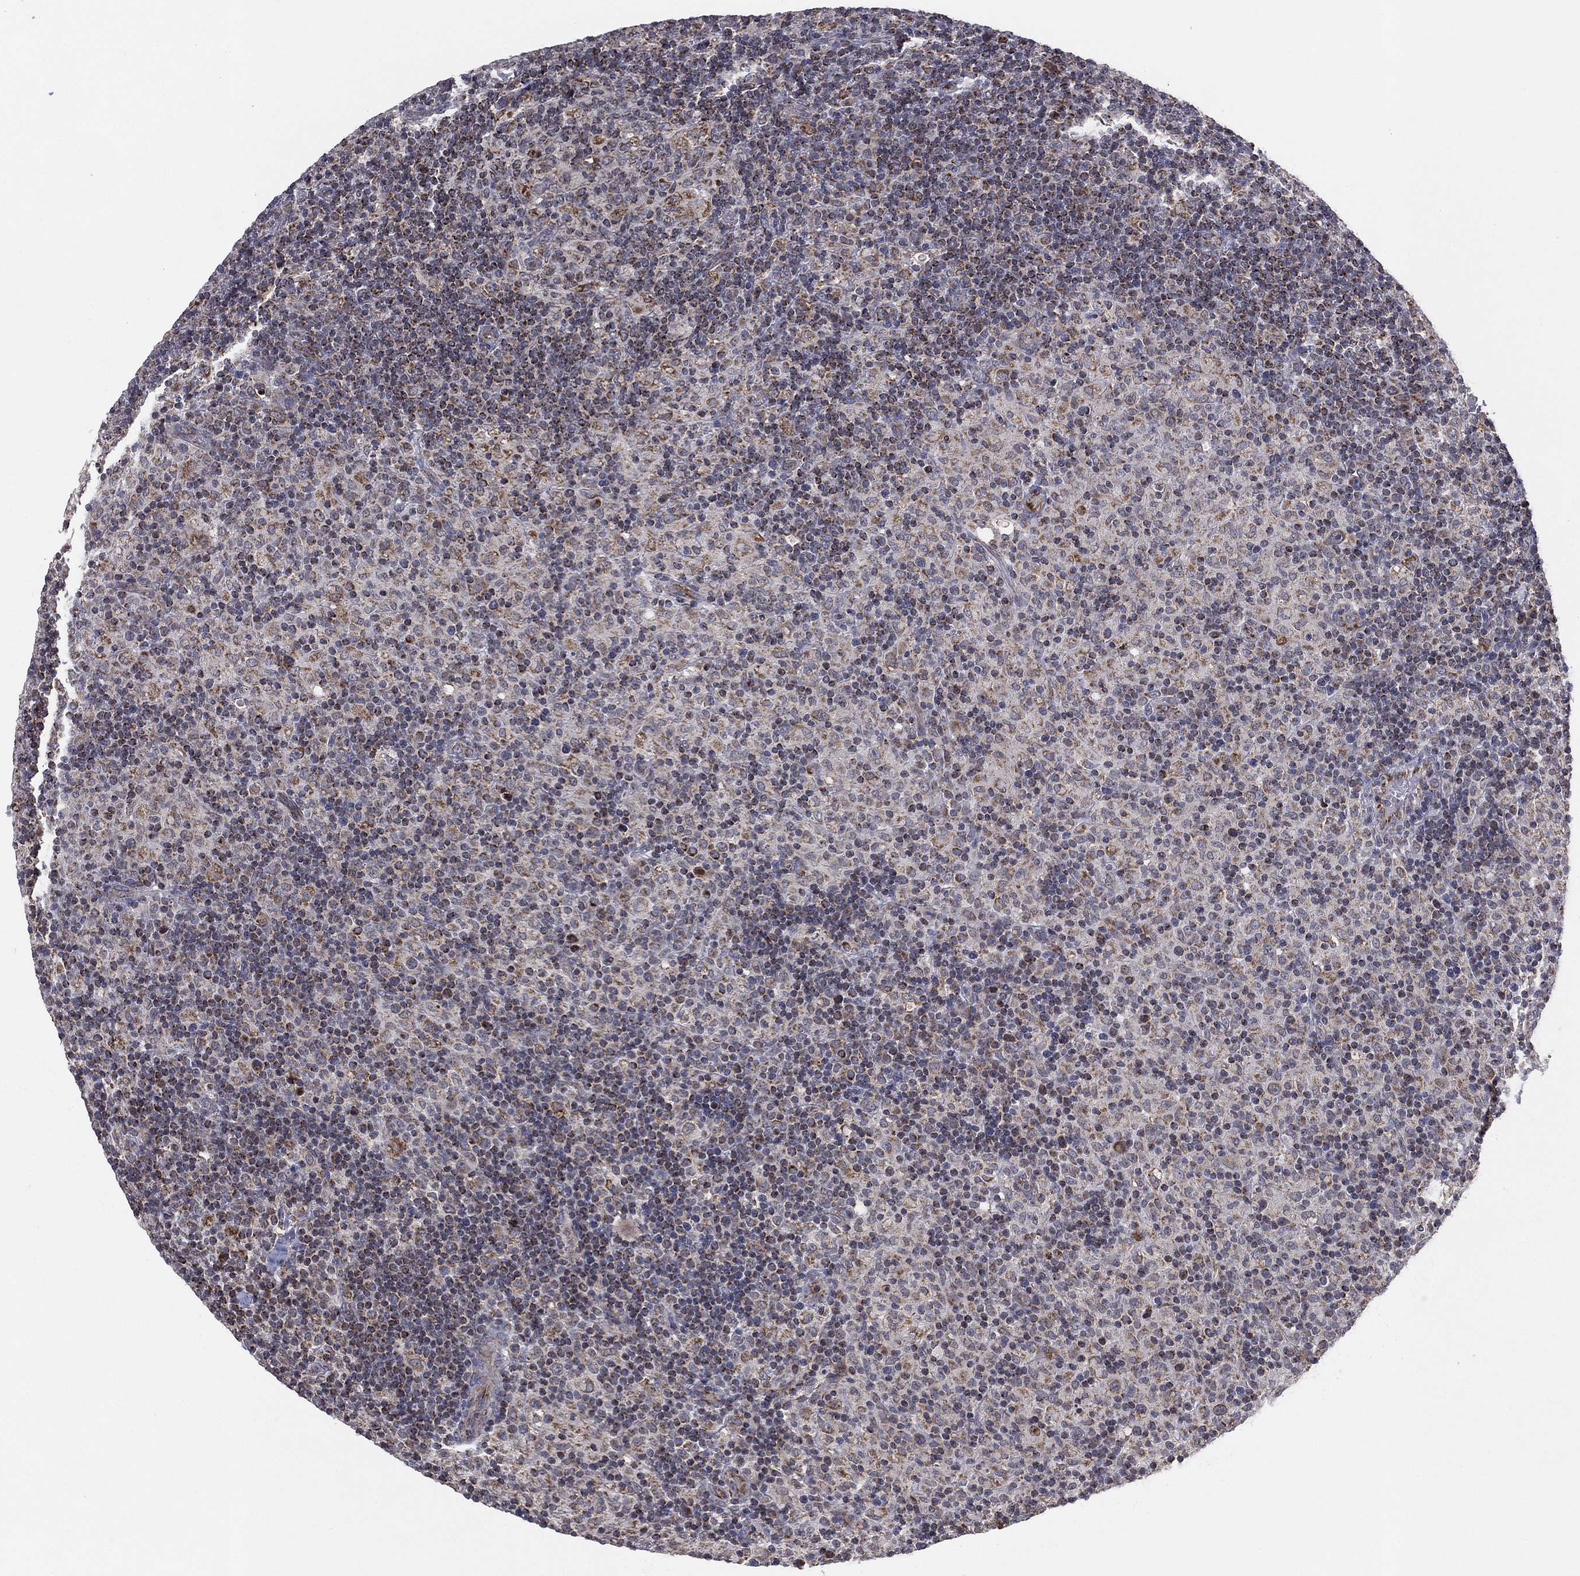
{"staining": {"intensity": "moderate", "quantity": ">75%", "location": "cytoplasmic/membranous"}, "tissue": "lymphoma", "cell_type": "Tumor cells", "image_type": "cancer", "snomed": [{"axis": "morphology", "description": "Hodgkin's disease, NOS"}, {"axis": "topography", "description": "Lymph node"}], "caption": "Immunohistochemistry (IHC) micrograph of Hodgkin's disease stained for a protein (brown), which displays medium levels of moderate cytoplasmic/membranous expression in about >75% of tumor cells.", "gene": "PSMG4", "patient": {"sex": "male", "age": 70}}